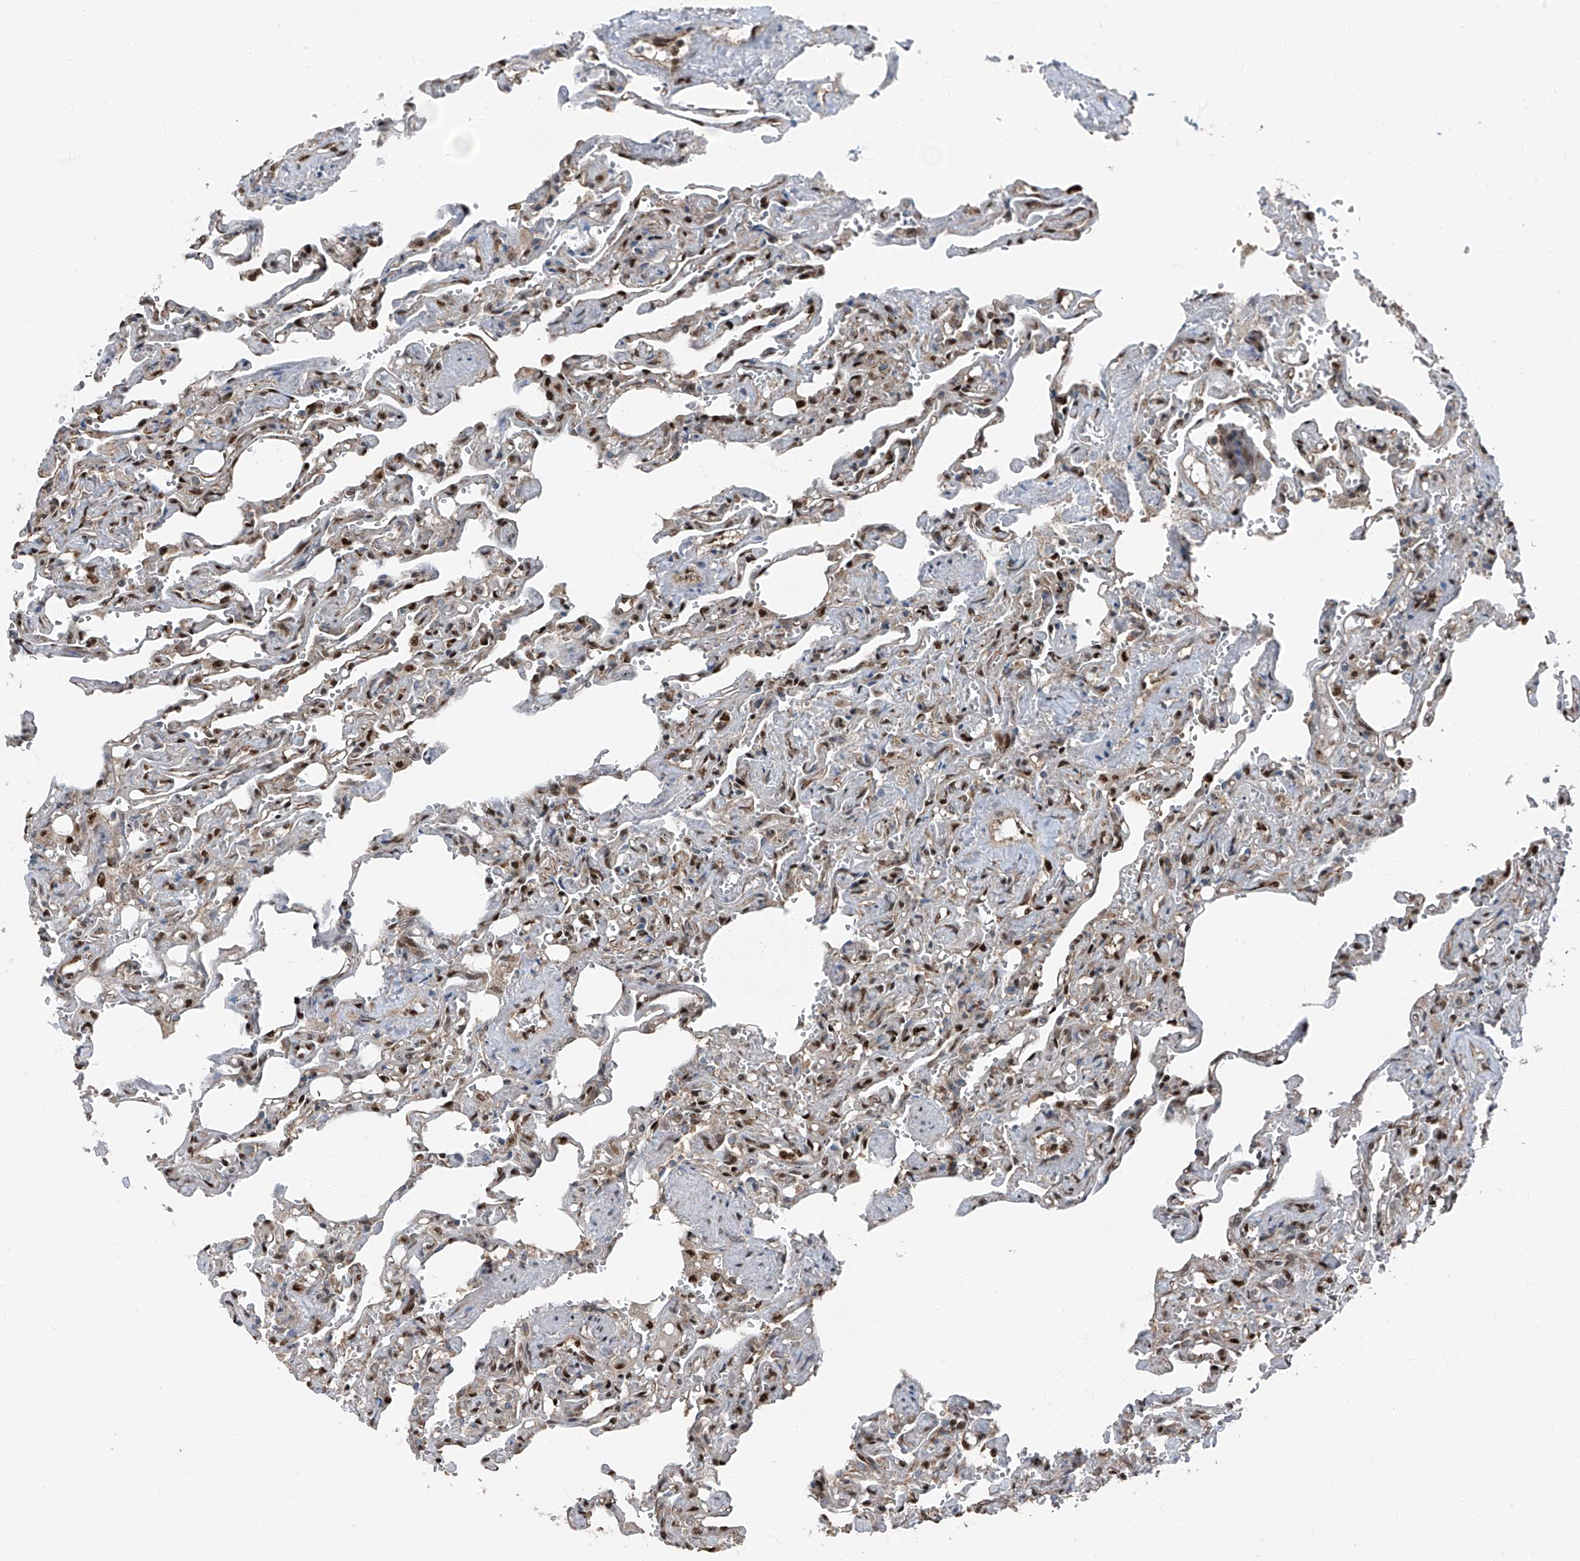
{"staining": {"intensity": "moderate", "quantity": ">75%", "location": "cytoplasmic/membranous,nuclear"}, "tissue": "lung", "cell_type": "Alveolar cells", "image_type": "normal", "snomed": [{"axis": "morphology", "description": "Normal tissue, NOS"}, {"axis": "topography", "description": "Lung"}], "caption": "A brown stain labels moderate cytoplasmic/membranous,nuclear expression of a protein in alveolar cells of normal lung. (DAB IHC, brown staining for protein, blue staining for nuclei).", "gene": "FKBP5", "patient": {"sex": "male", "age": 21}}